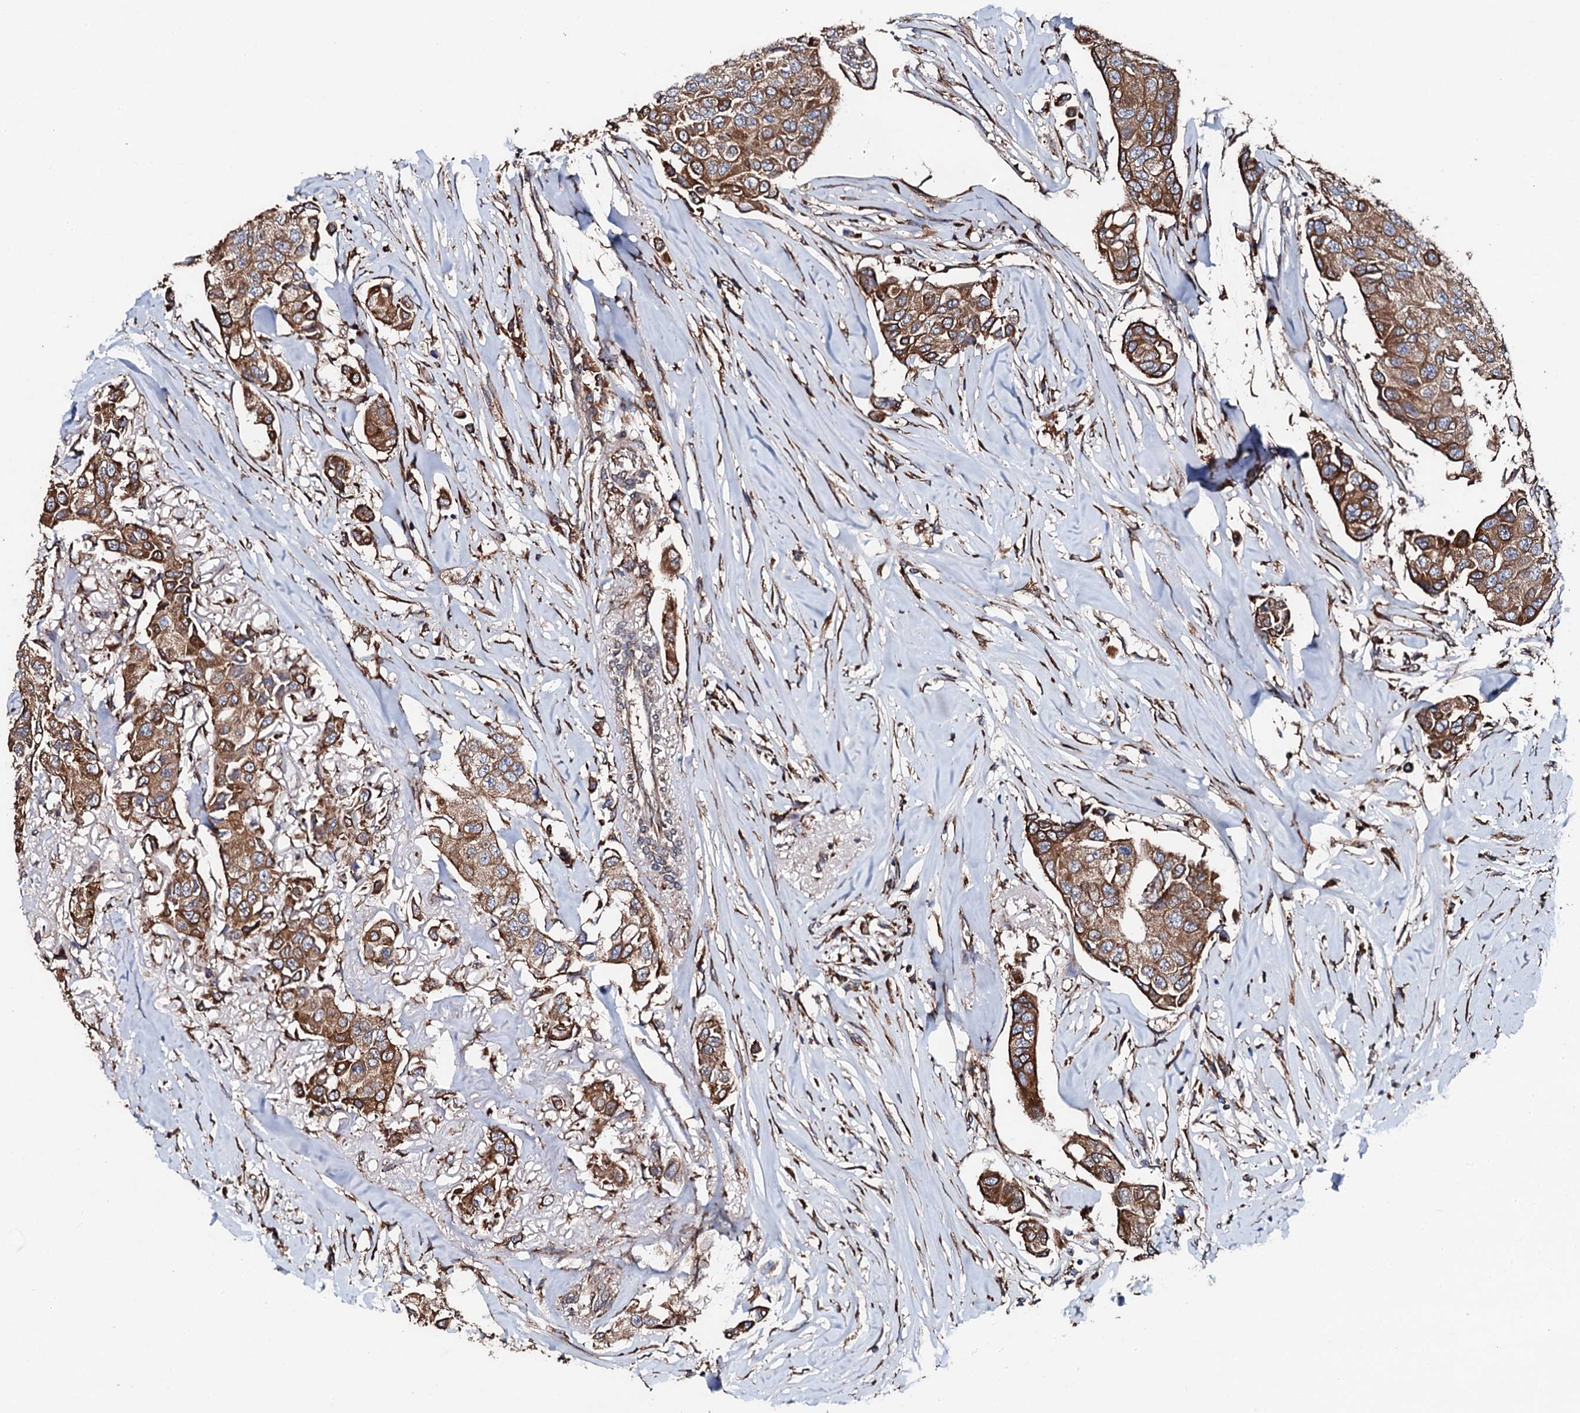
{"staining": {"intensity": "strong", "quantity": ">75%", "location": "cytoplasmic/membranous"}, "tissue": "breast cancer", "cell_type": "Tumor cells", "image_type": "cancer", "snomed": [{"axis": "morphology", "description": "Duct carcinoma"}, {"axis": "topography", "description": "Breast"}], "caption": "Protein staining shows strong cytoplasmic/membranous staining in about >75% of tumor cells in breast cancer (invasive ductal carcinoma).", "gene": "CKAP5", "patient": {"sex": "female", "age": 80}}